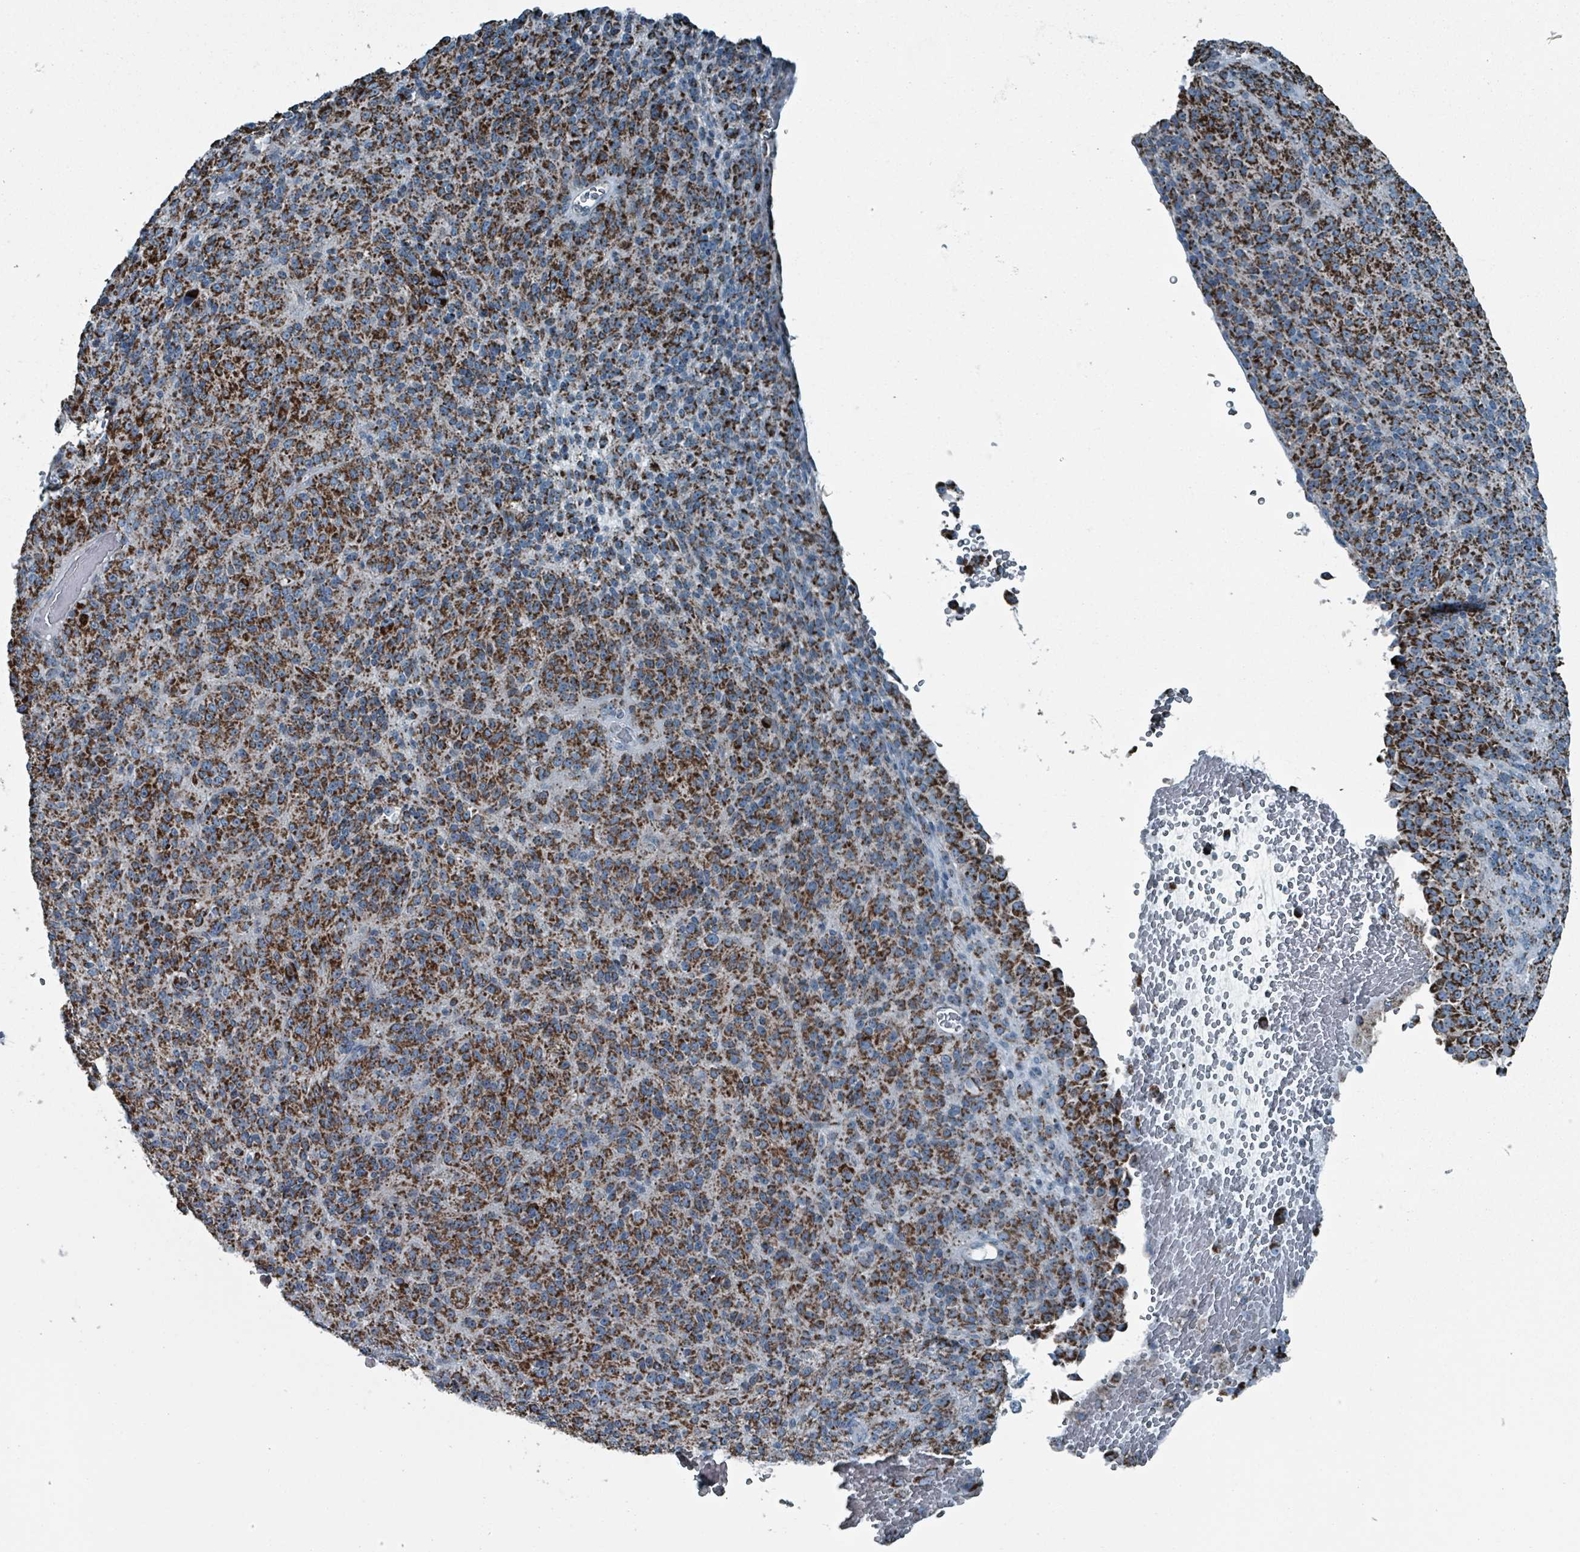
{"staining": {"intensity": "strong", "quantity": ">75%", "location": "cytoplasmic/membranous"}, "tissue": "melanoma", "cell_type": "Tumor cells", "image_type": "cancer", "snomed": [{"axis": "morphology", "description": "Malignant melanoma, Metastatic site"}, {"axis": "topography", "description": "Brain"}], "caption": "IHC photomicrograph of neoplastic tissue: malignant melanoma (metastatic site) stained using IHC shows high levels of strong protein expression localized specifically in the cytoplasmic/membranous of tumor cells, appearing as a cytoplasmic/membranous brown color.", "gene": "ABHD18", "patient": {"sex": "female", "age": 56}}